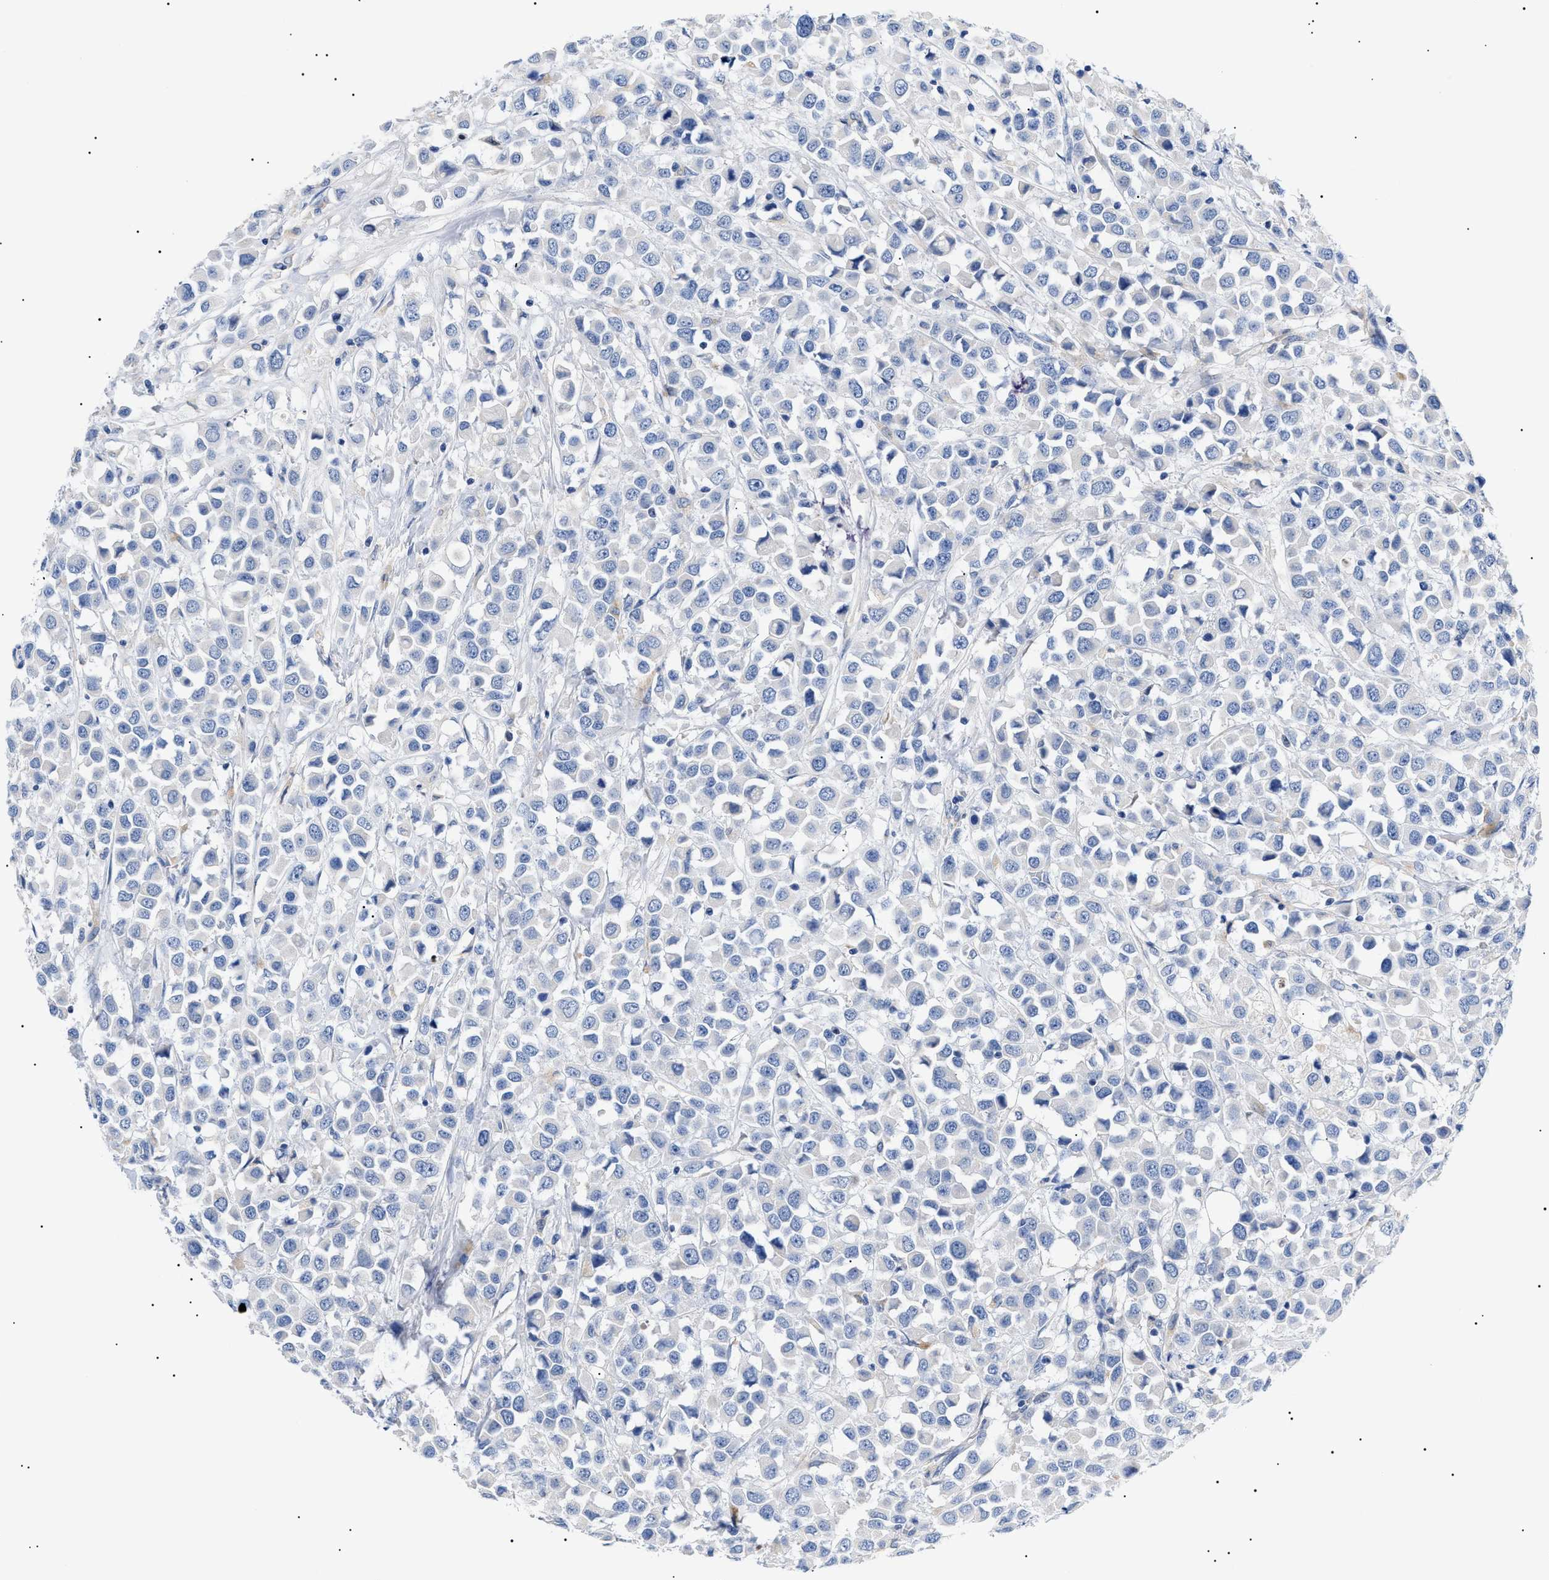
{"staining": {"intensity": "negative", "quantity": "none", "location": "none"}, "tissue": "breast cancer", "cell_type": "Tumor cells", "image_type": "cancer", "snomed": [{"axis": "morphology", "description": "Duct carcinoma"}, {"axis": "topography", "description": "Breast"}], "caption": "Human breast cancer stained for a protein using immunohistochemistry exhibits no positivity in tumor cells.", "gene": "ACKR1", "patient": {"sex": "female", "age": 61}}